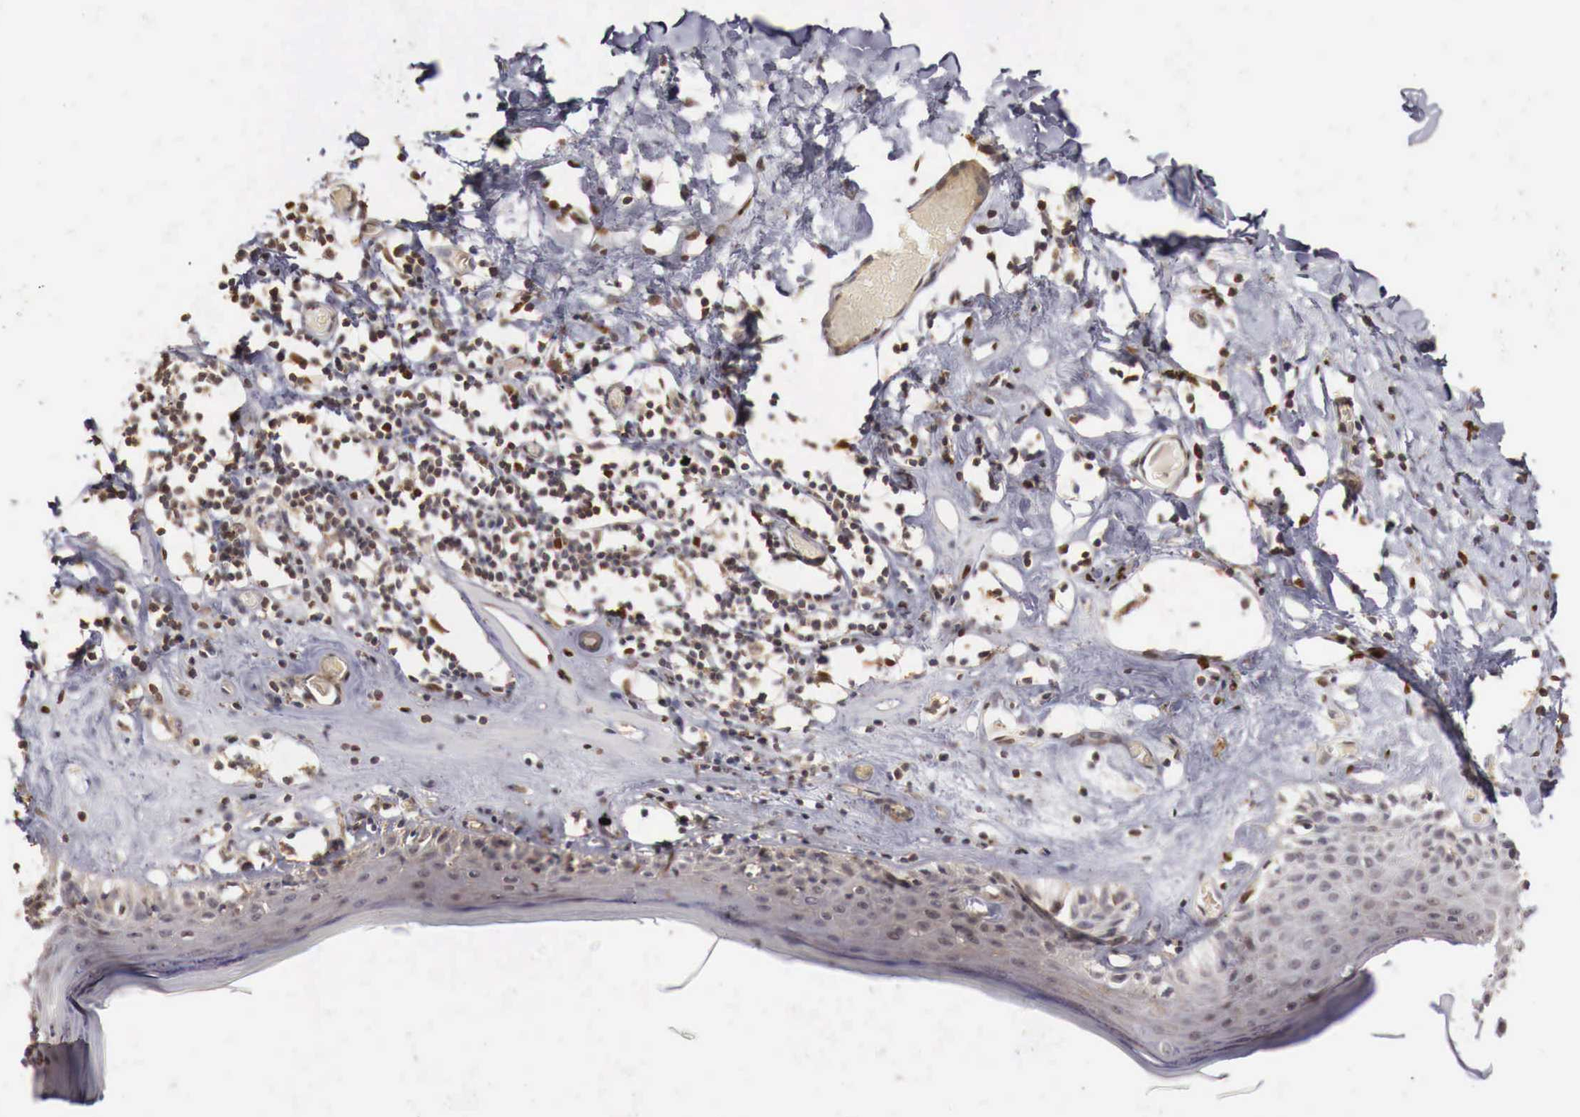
{"staining": {"intensity": "negative", "quantity": "none", "location": "none"}, "tissue": "skin", "cell_type": "Epidermal cells", "image_type": "normal", "snomed": [{"axis": "morphology", "description": "Normal tissue, NOS"}, {"axis": "topography", "description": "Vascular tissue"}, {"axis": "topography", "description": "Vulva"}, {"axis": "topography", "description": "Peripheral nerve tissue"}], "caption": "DAB immunohistochemical staining of unremarkable skin demonstrates no significant expression in epidermal cells. The staining was performed using DAB to visualize the protein expression in brown, while the nuclei were stained in blue with hematoxylin (Magnification: 20x).", "gene": "KHDRBS2", "patient": {"sex": "female", "age": 86}}